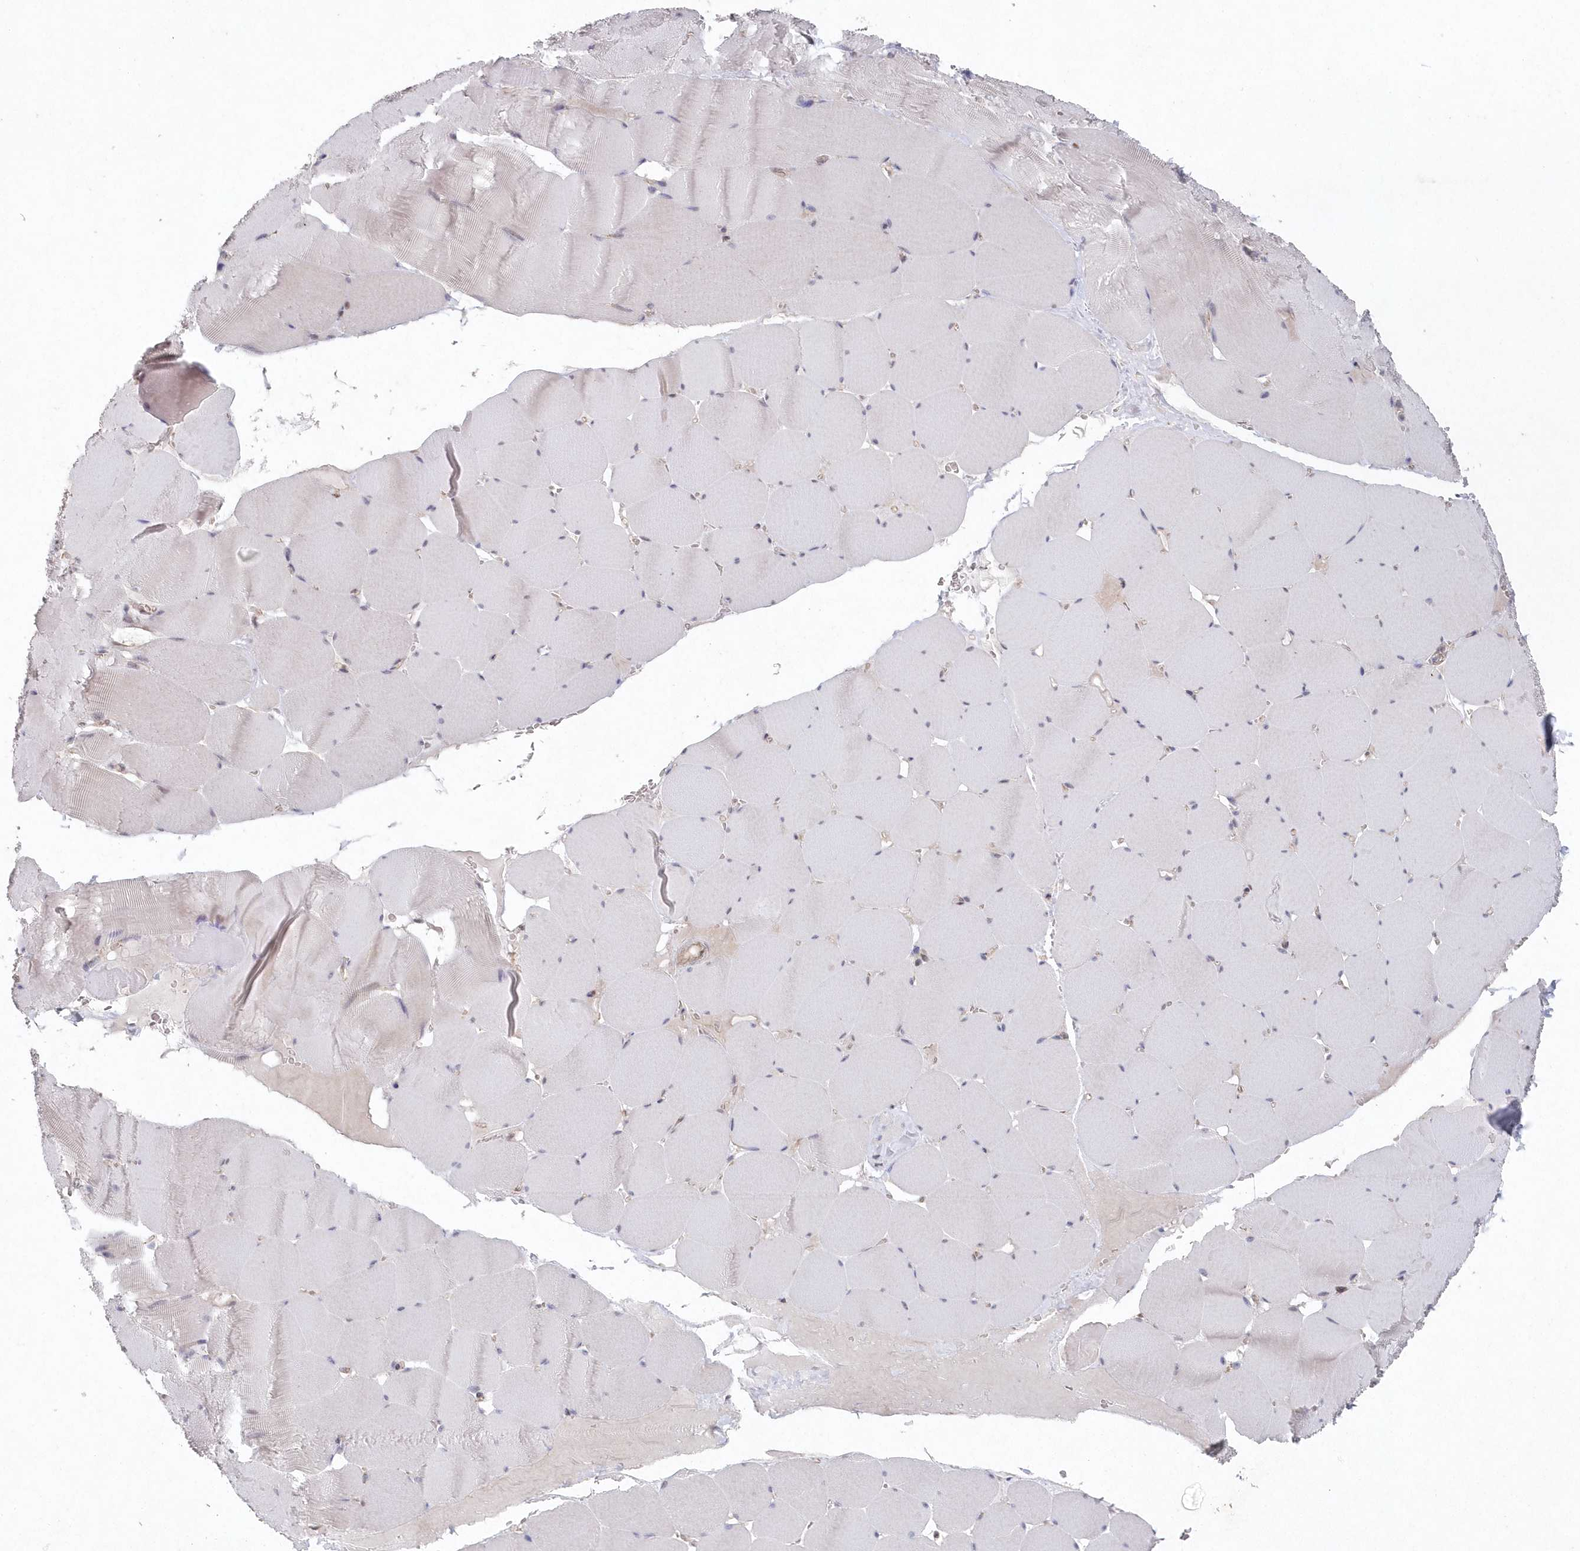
{"staining": {"intensity": "negative", "quantity": "none", "location": "none"}, "tissue": "skeletal muscle", "cell_type": "Myocytes", "image_type": "normal", "snomed": [{"axis": "morphology", "description": "Normal tissue, NOS"}, {"axis": "topography", "description": "Skeletal muscle"}], "caption": "The IHC photomicrograph has no significant staining in myocytes of skeletal muscle.", "gene": "VSIG2", "patient": {"sex": "male", "age": 62}}